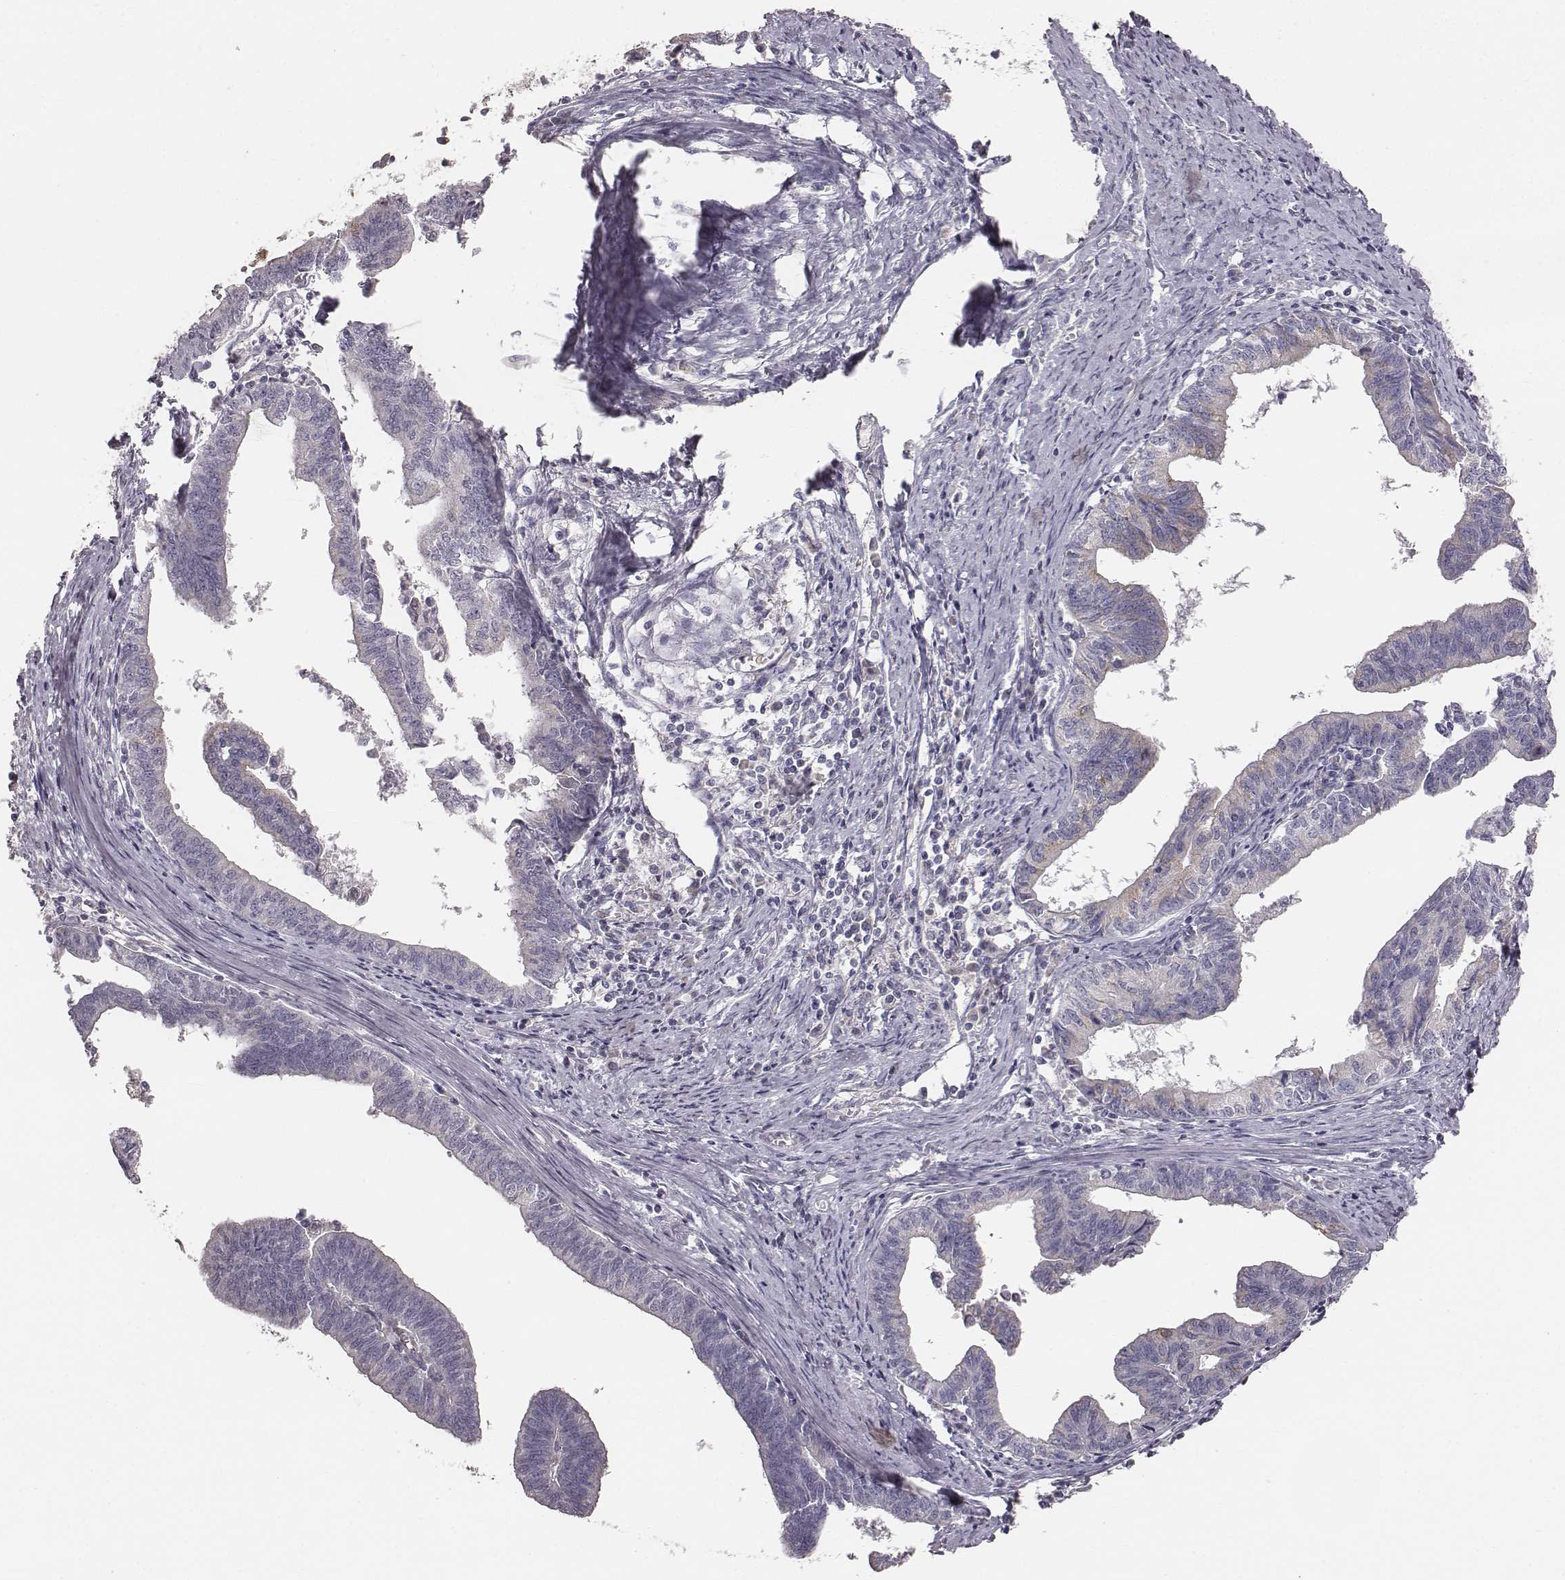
{"staining": {"intensity": "weak", "quantity": "<25%", "location": "cytoplasmic/membranous"}, "tissue": "endometrial cancer", "cell_type": "Tumor cells", "image_type": "cancer", "snomed": [{"axis": "morphology", "description": "Adenocarcinoma, NOS"}, {"axis": "topography", "description": "Endometrium"}], "caption": "The IHC image has no significant staining in tumor cells of endometrial cancer (adenocarcinoma) tissue.", "gene": "ABCD3", "patient": {"sex": "female", "age": 65}}